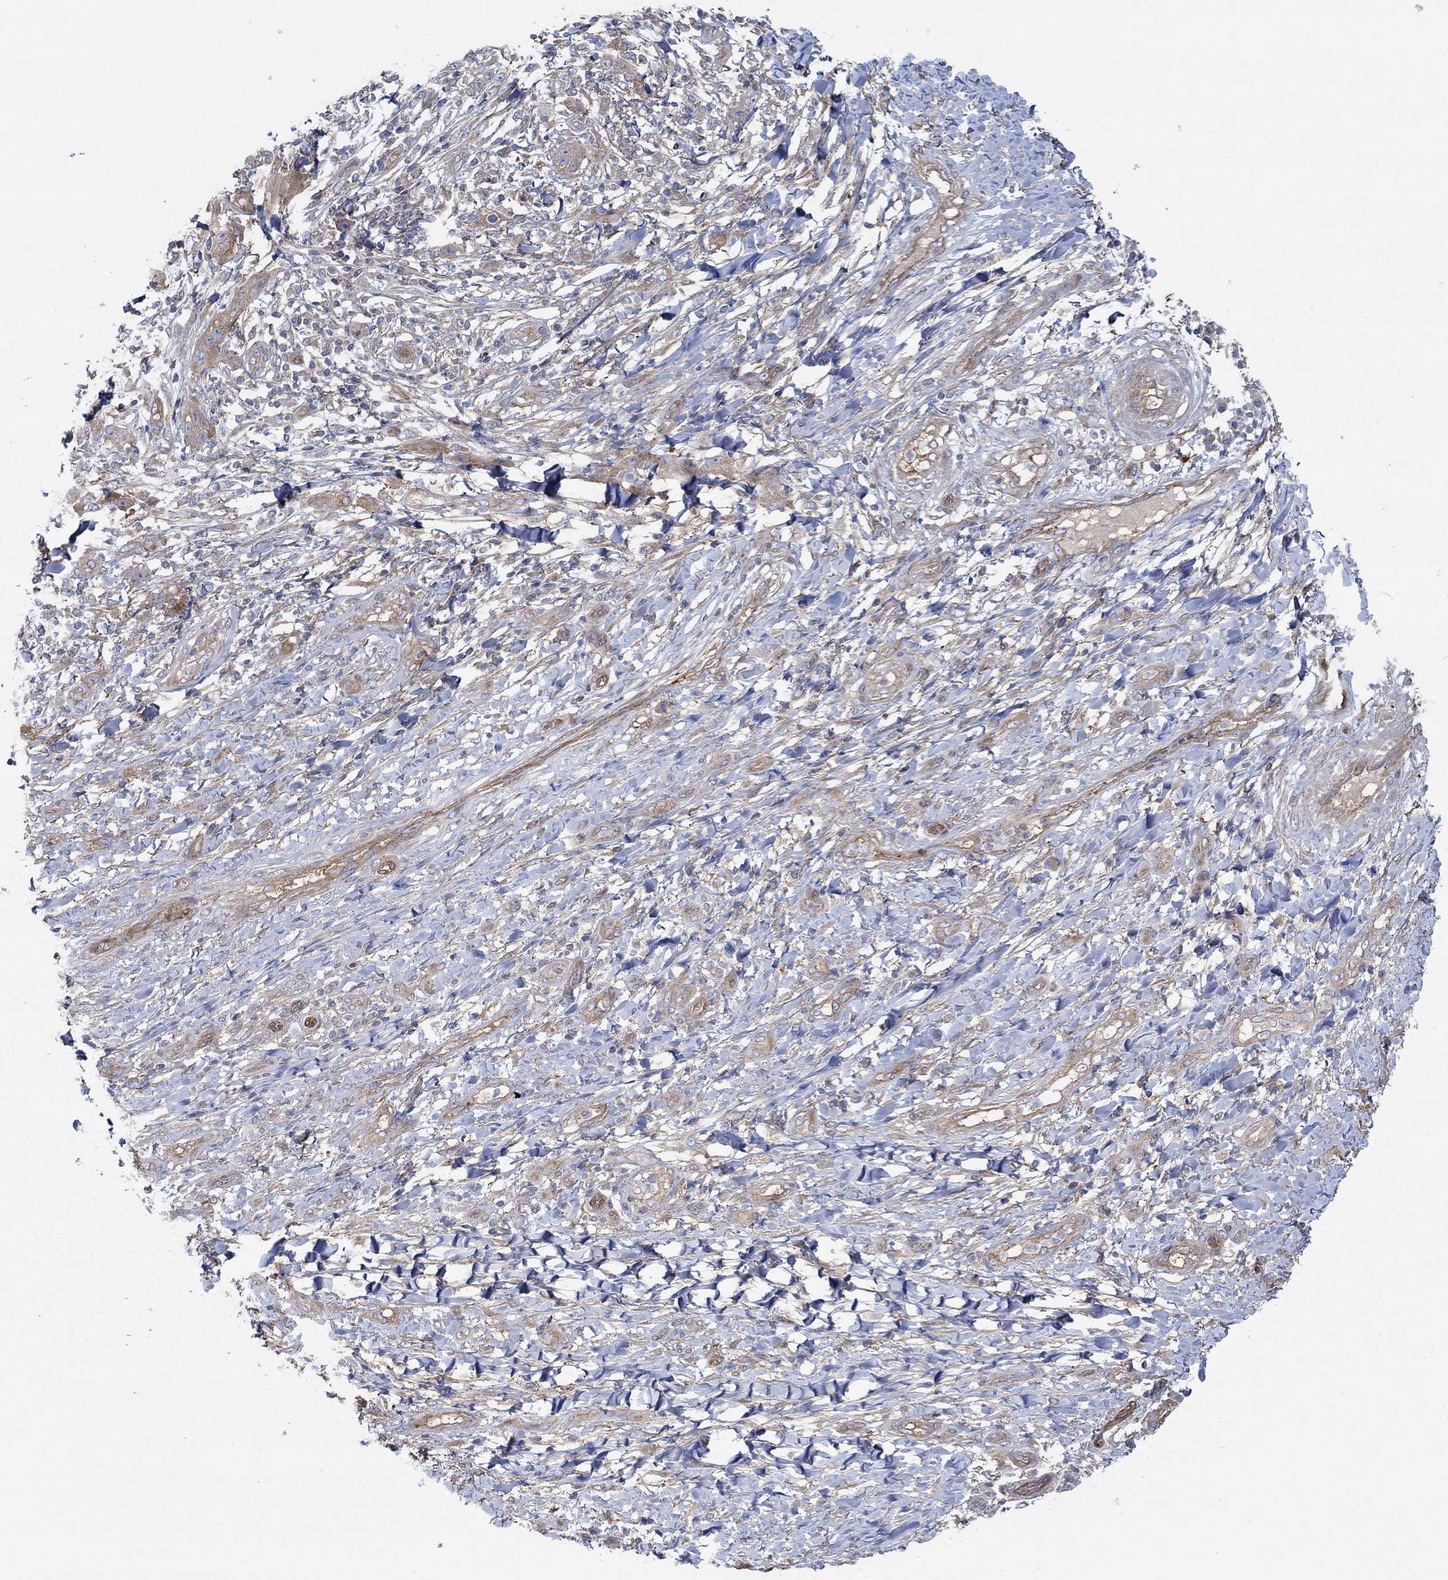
{"staining": {"intensity": "moderate", "quantity": ">75%", "location": "cytoplasmic/membranous"}, "tissue": "skin cancer", "cell_type": "Tumor cells", "image_type": "cancer", "snomed": [{"axis": "morphology", "description": "Squamous cell carcinoma, NOS"}, {"axis": "topography", "description": "Skin"}], "caption": "This histopathology image reveals immunohistochemistry (IHC) staining of human skin cancer, with medium moderate cytoplasmic/membranous positivity in about >75% of tumor cells.", "gene": "SPAG9", "patient": {"sex": "male", "age": 62}}